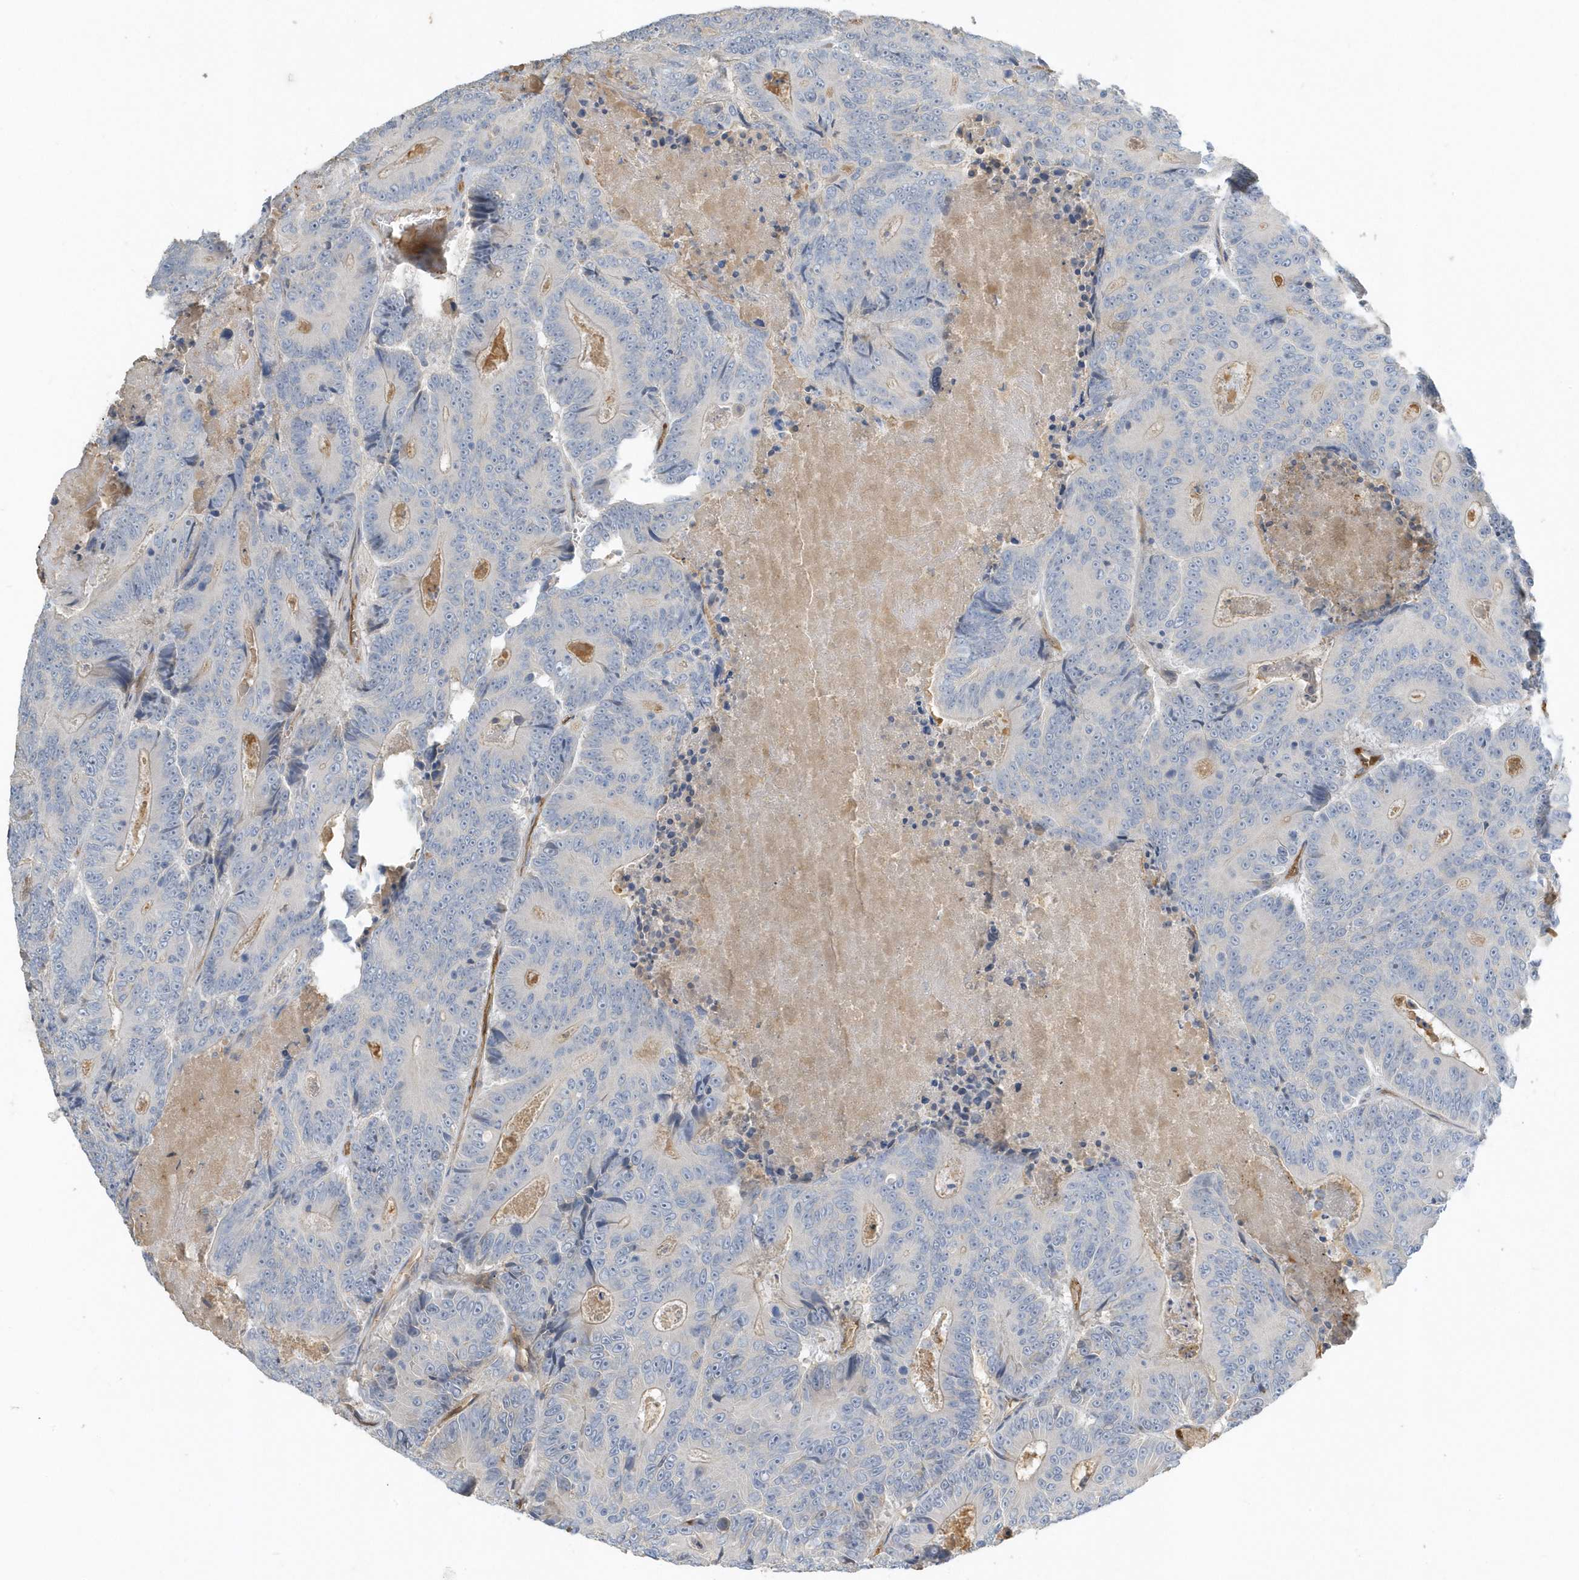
{"staining": {"intensity": "negative", "quantity": "none", "location": "none"}, "tissue": "colorectal cancer", "cell_type": "Tumor cells", "image_type": "cancer", "snomed": [{"axis": "morphology", "description": "Adenocarcinoma, NOS"}, {"axis": "topography", "description": "Colon"}], "caption": "IHC histopathology image of neoplastic tissue: human colorectal cancer stained with DAB (3,3'-diaminobenzidine) demonstrates no significant protein positivity in tumor cells.", "gene": "USP53", "patient": {"sex": "male", "age": 83}}